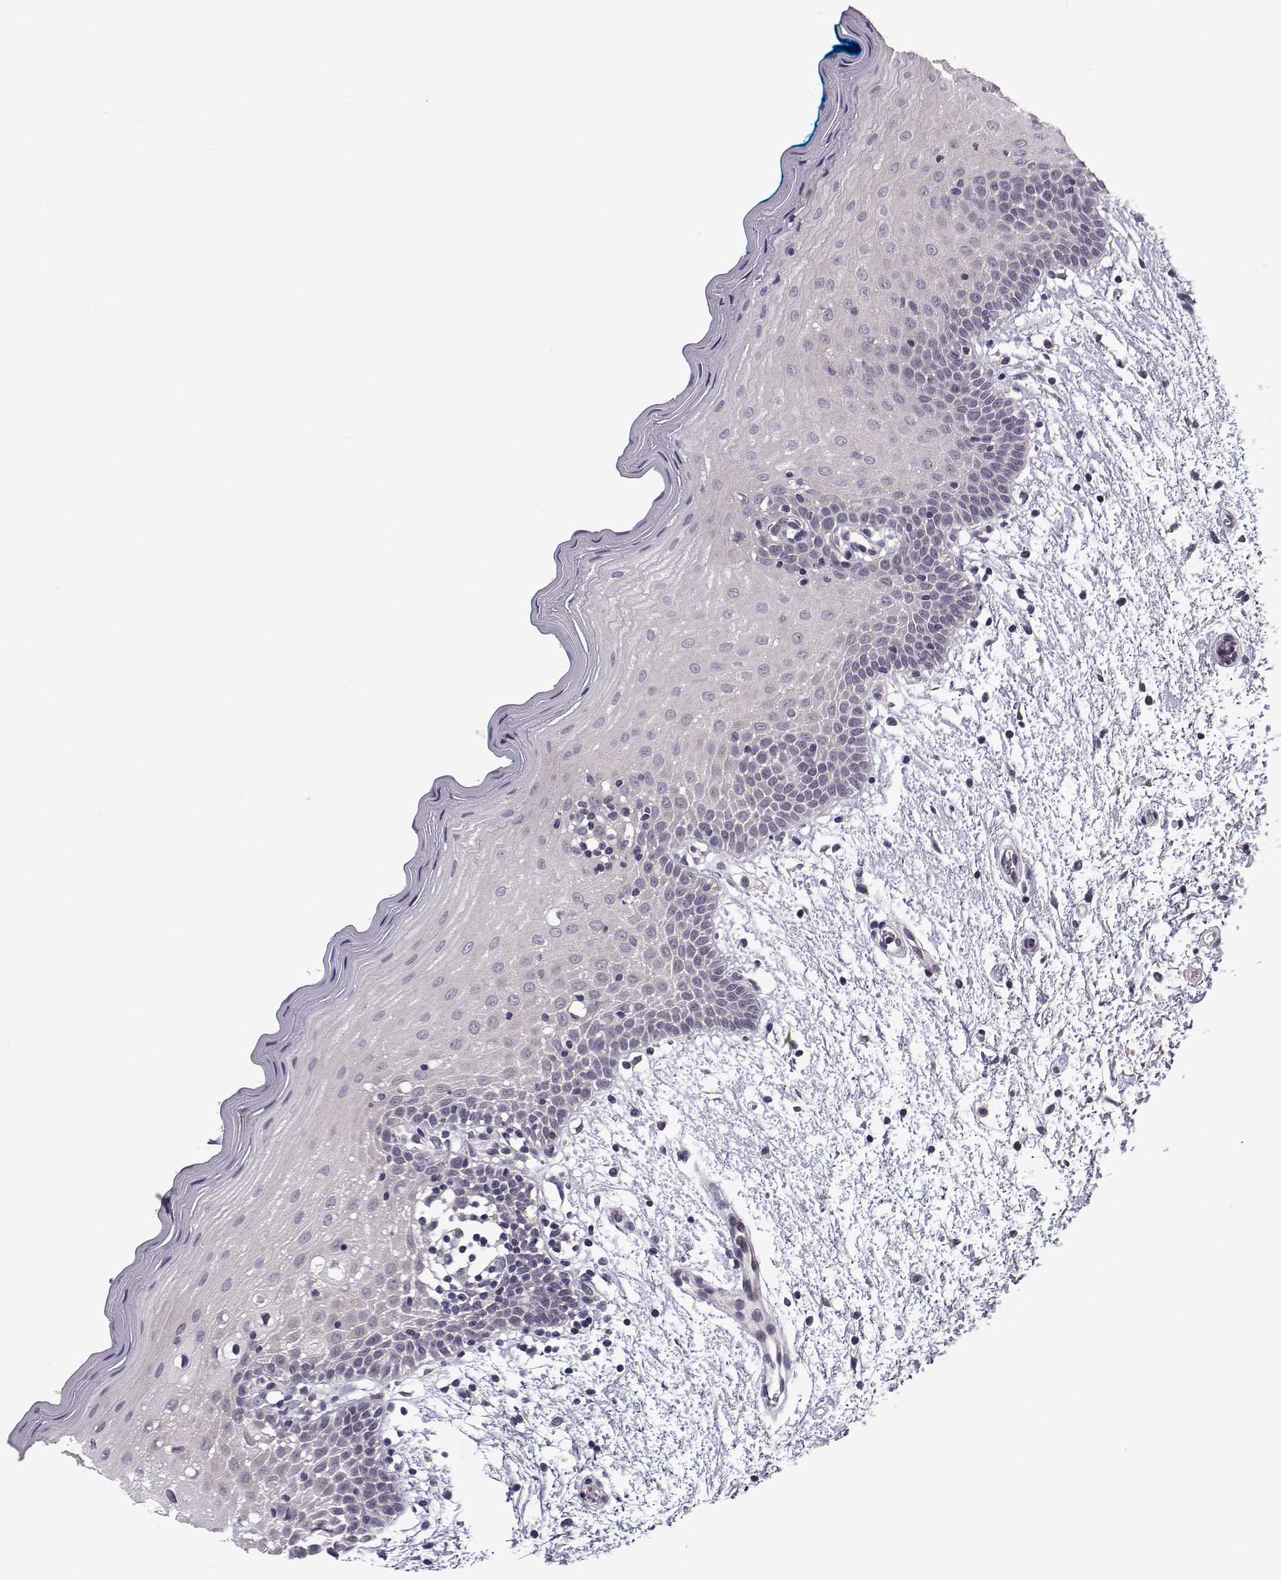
{"staining": {"intensity": "negative", "quantity": "none", "location": "none"}, "tissue": "oral mucosa", "cell_type": "Squamous epithelial cells", "image_type": "normal", "snomed": [{"axis": "morphology", "description": "Normal tissue, NOS"}, {"axis": "morphology", "description": "Squamous cell carcinoma, NOS"}, {"axis": "topography", "description": "Oral tissue"}, {"axis": "topography", "description": "Head-Neck"}], "caption": "This is a micrograph of IHC staining of benign oral mucosa, which shows no expression in squamous epithelial cells.", "gene": "PEX5L", "patient": {"sex": "female", "age": 75}}